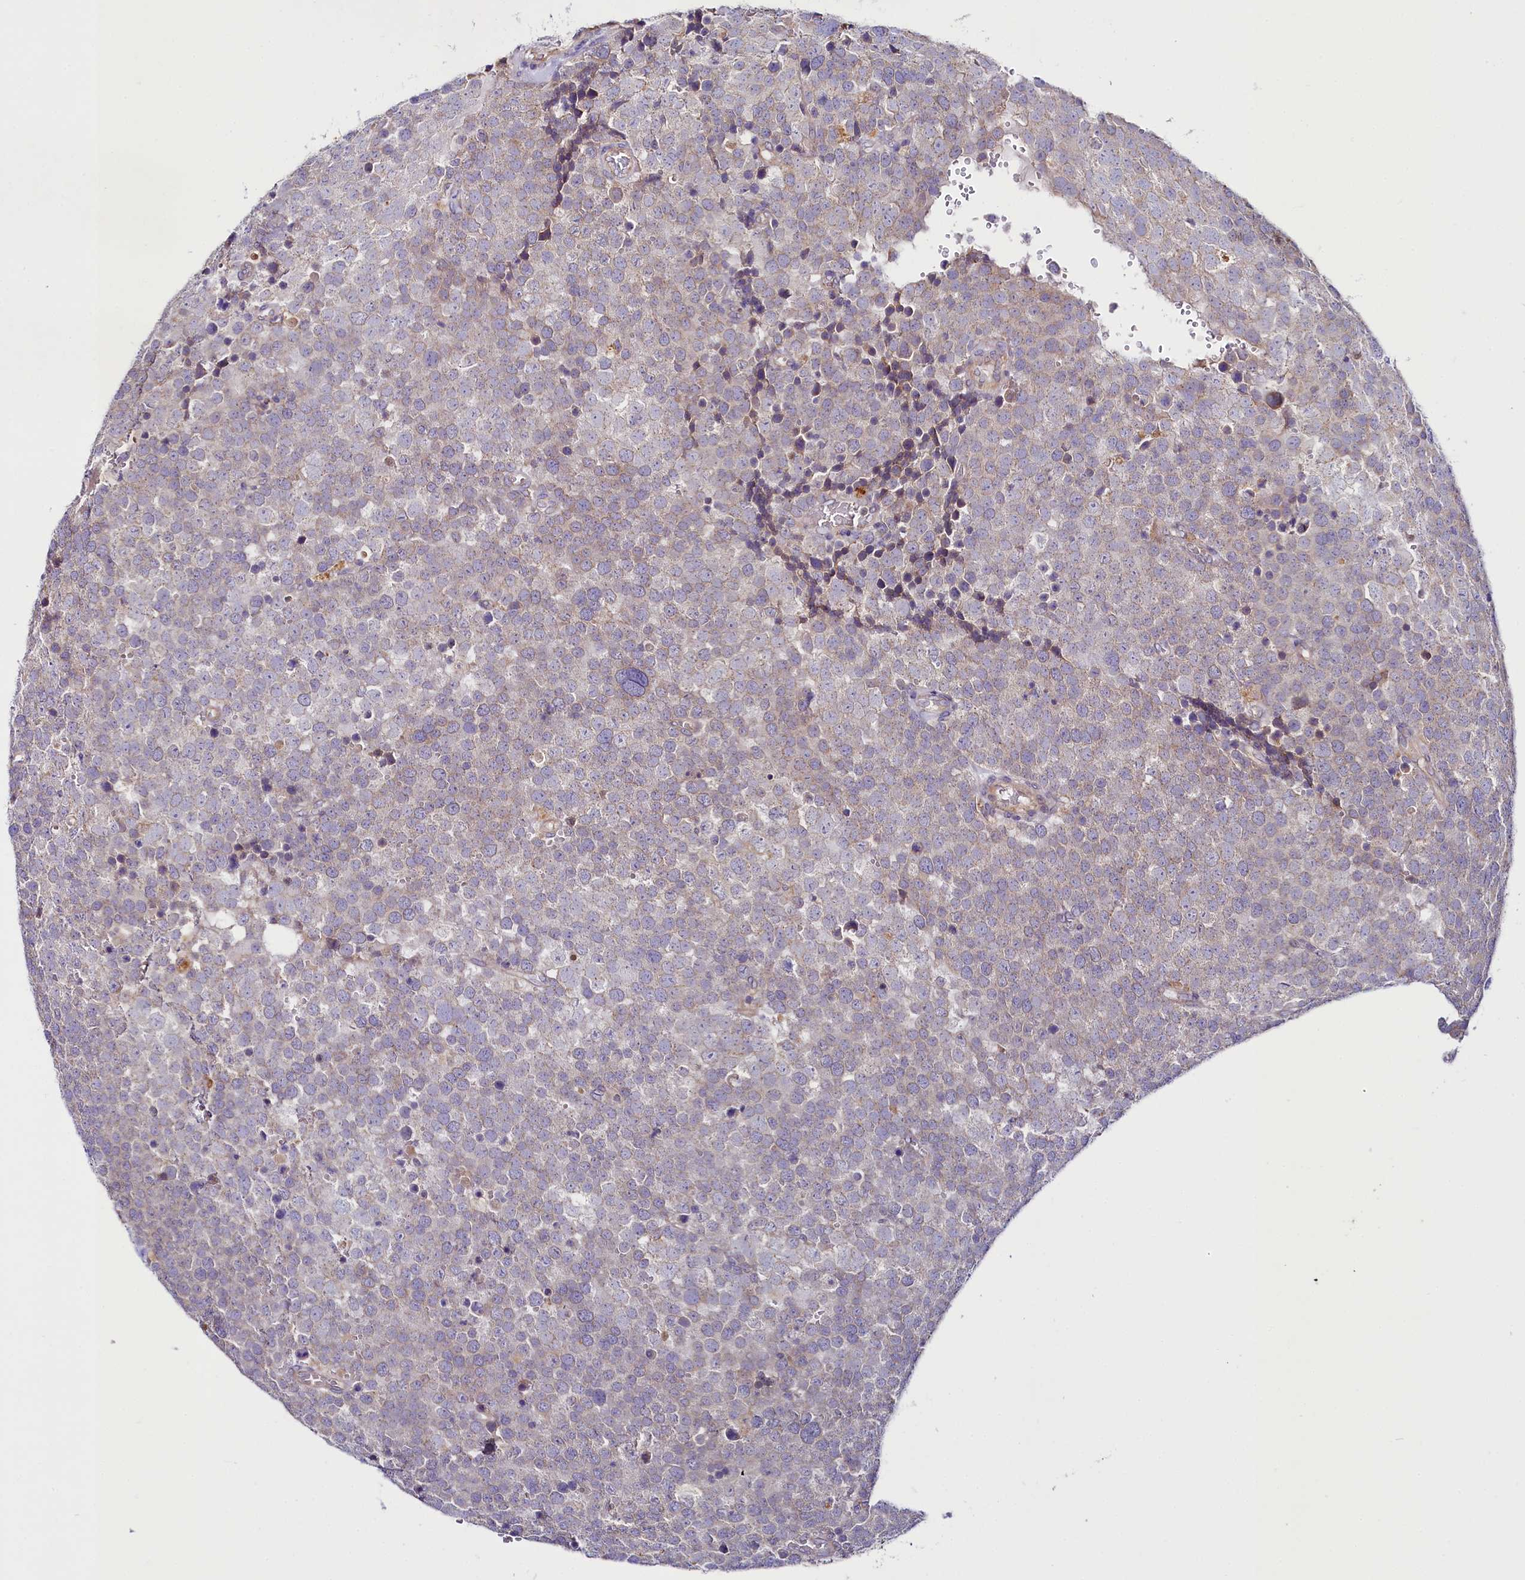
{"staining": {"intensity": "negative", "quantity": "none", "location": "none"}, "tissue": "testis cancer", "cell_type": "Tumor cells", "image_type": "cancer", "snomed": [{"axis": "morphology", "description": "Seminoma, NOS"}, {"axis": "topography", "description": "Testis"}], "caption": "Immunohistochemical staining of human testis cancer displays no significant expression in tumor cells.", "gene": "SACM1L", "patient": {"sex": "male", "age": 71}}